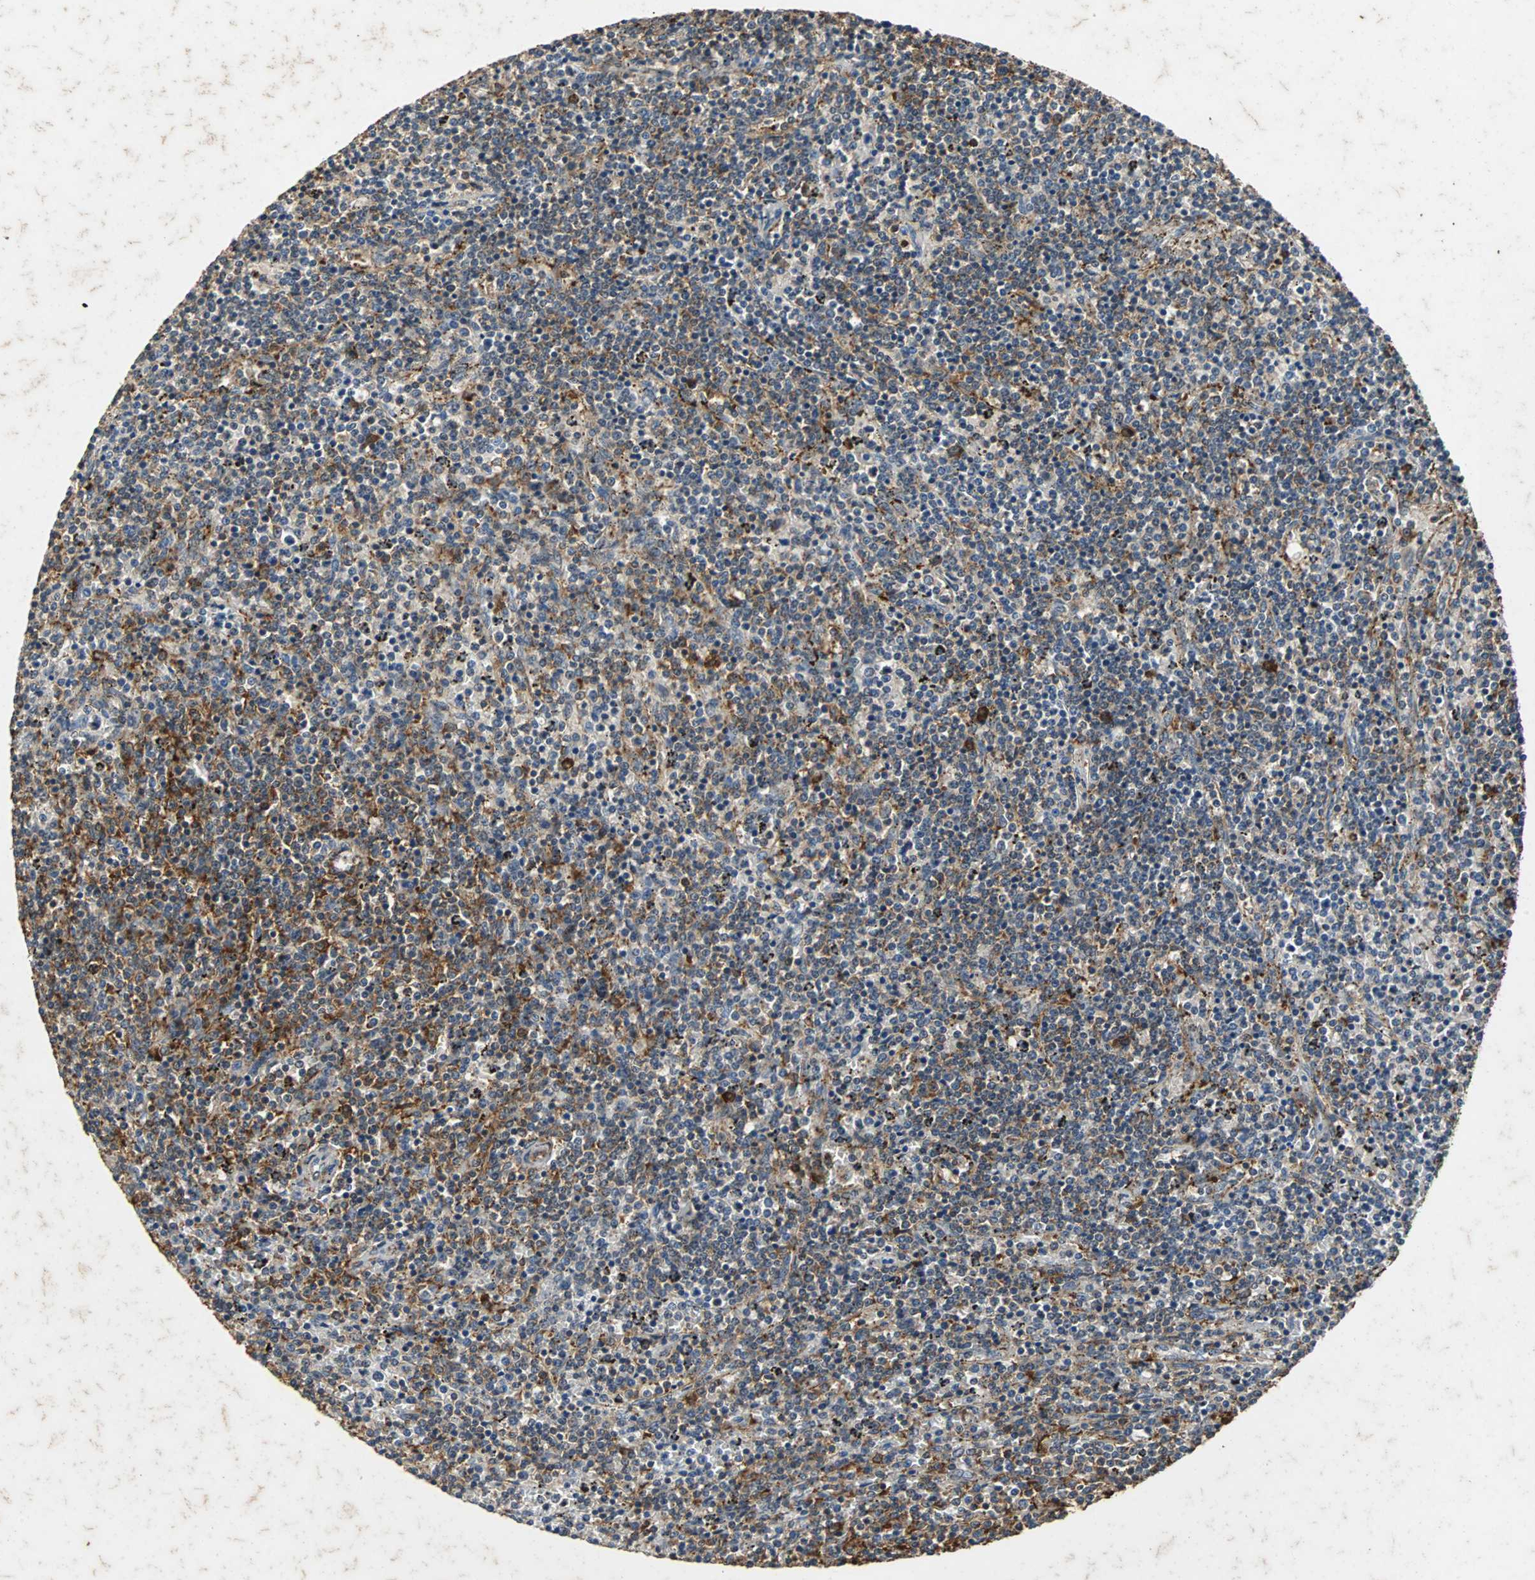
{"staining": {"intensity": "moderate", "quantity": ">75%", "location": "cytoplasmic/membranous"}, "tissue": "lymphoma", "cell_type": "Tumor cells", "image_type": "cancer", "snomed": [{"axis": "morphology", "description": "Malignant lymphoma, non-Hodgkin's type, Low grade"}, {"axis": "topography", "description": "Spleen"}], "caption": "Moderate cytoplasmic/membranous protein staining is identified in approximately >75% of tumor cells in malignant lymphoma, non-Hodgkin's type (low-grade).", "gene": "NAA10", "patient": {"sex": "female", "age": 50}}